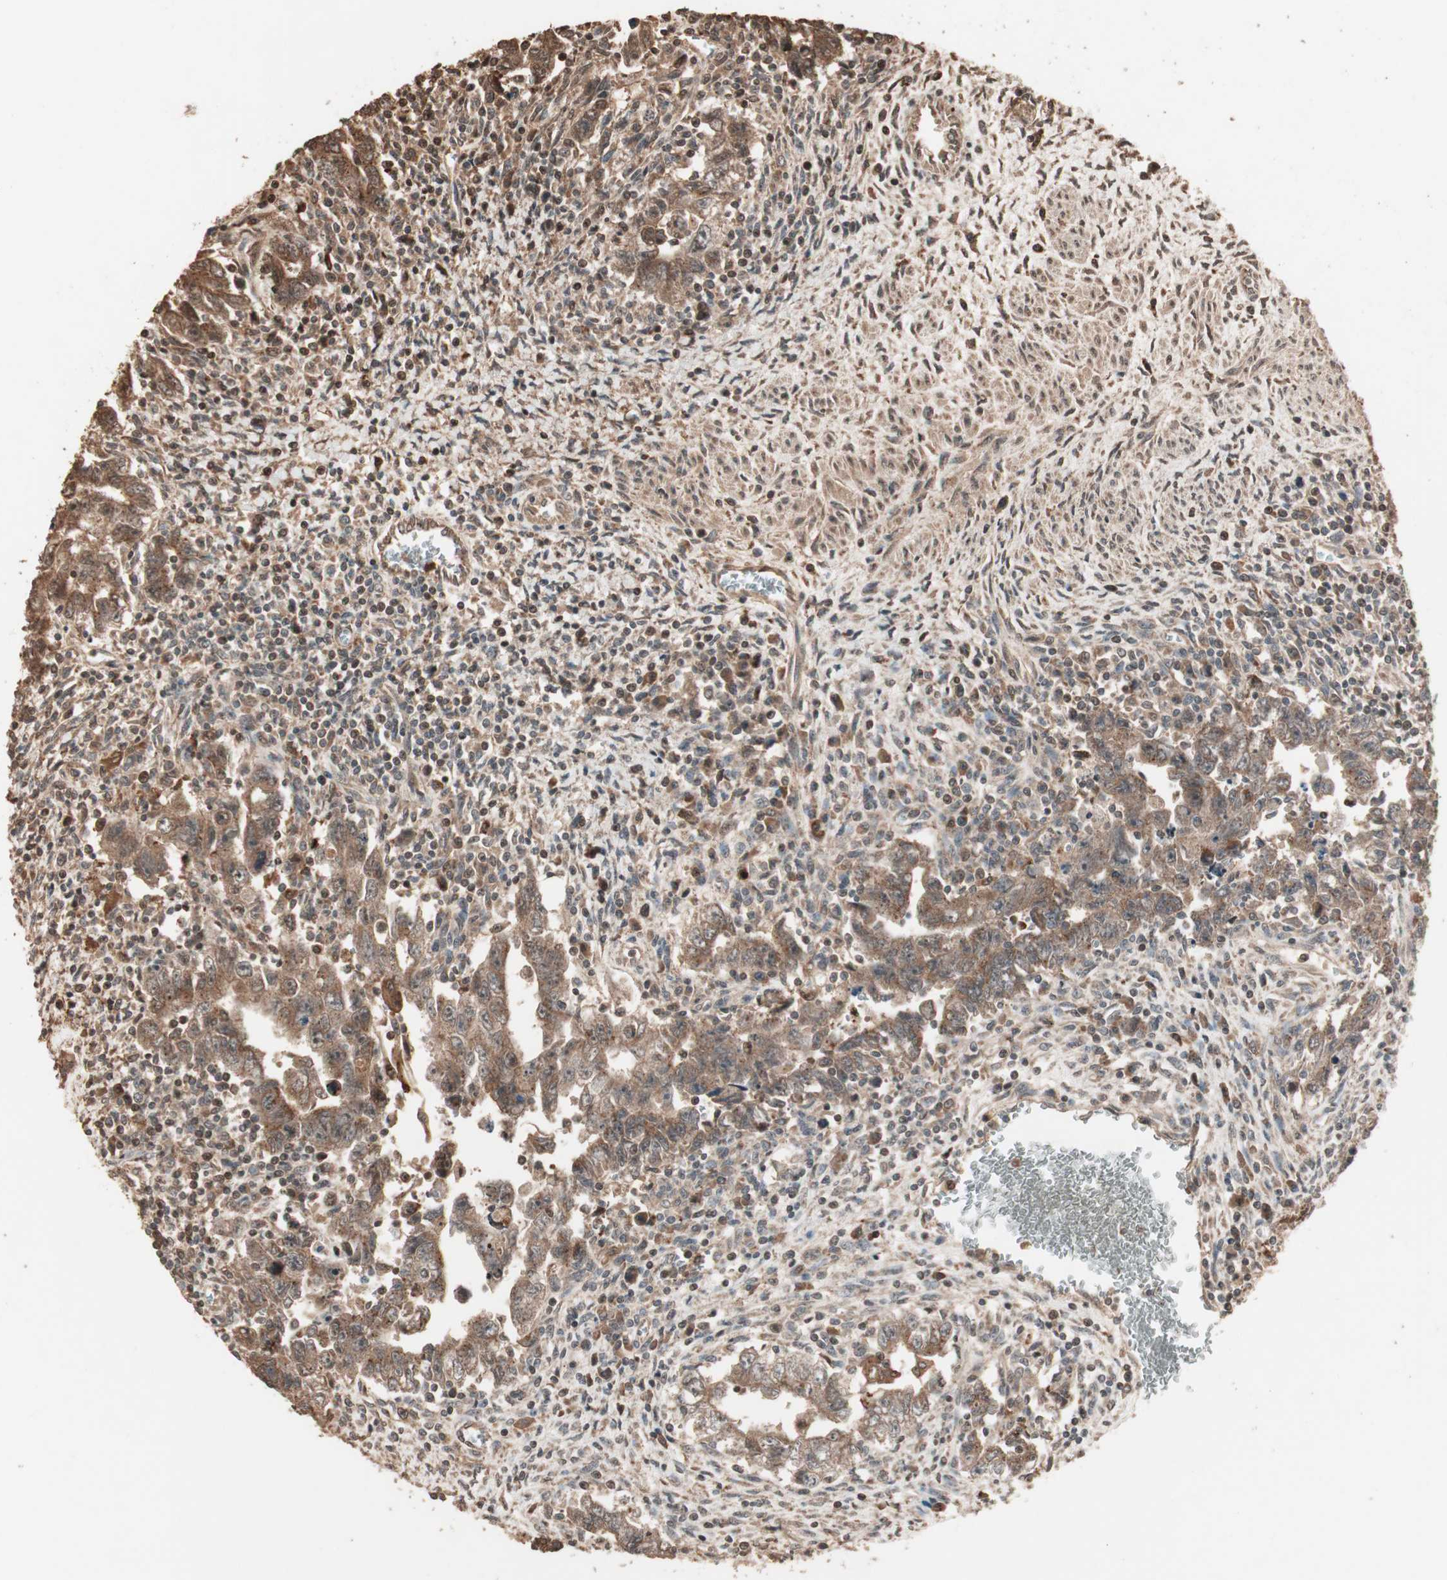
{"staining": {"intensity": "moderate", "quantity": ">75%", "location": "cytoplasmic/membranous"}, "tissue": "testis cancer", "cell_type": "Tumor cells", "image_type": "cancer", "snomed": [{"axis": "morphology", "description": "Carcinoma, Embryonal, NOS"}, {"axis": "topography", "description": "Testis"}], "caption": "Testis cancer (embryonal carcinoma) stained with immunohistochemistry reveals moderate cytoplasmic/membranous staining in approximately >75% of tumor cells.", "gene": "USP20", "patient": {"sex": "male", "age": 28}}